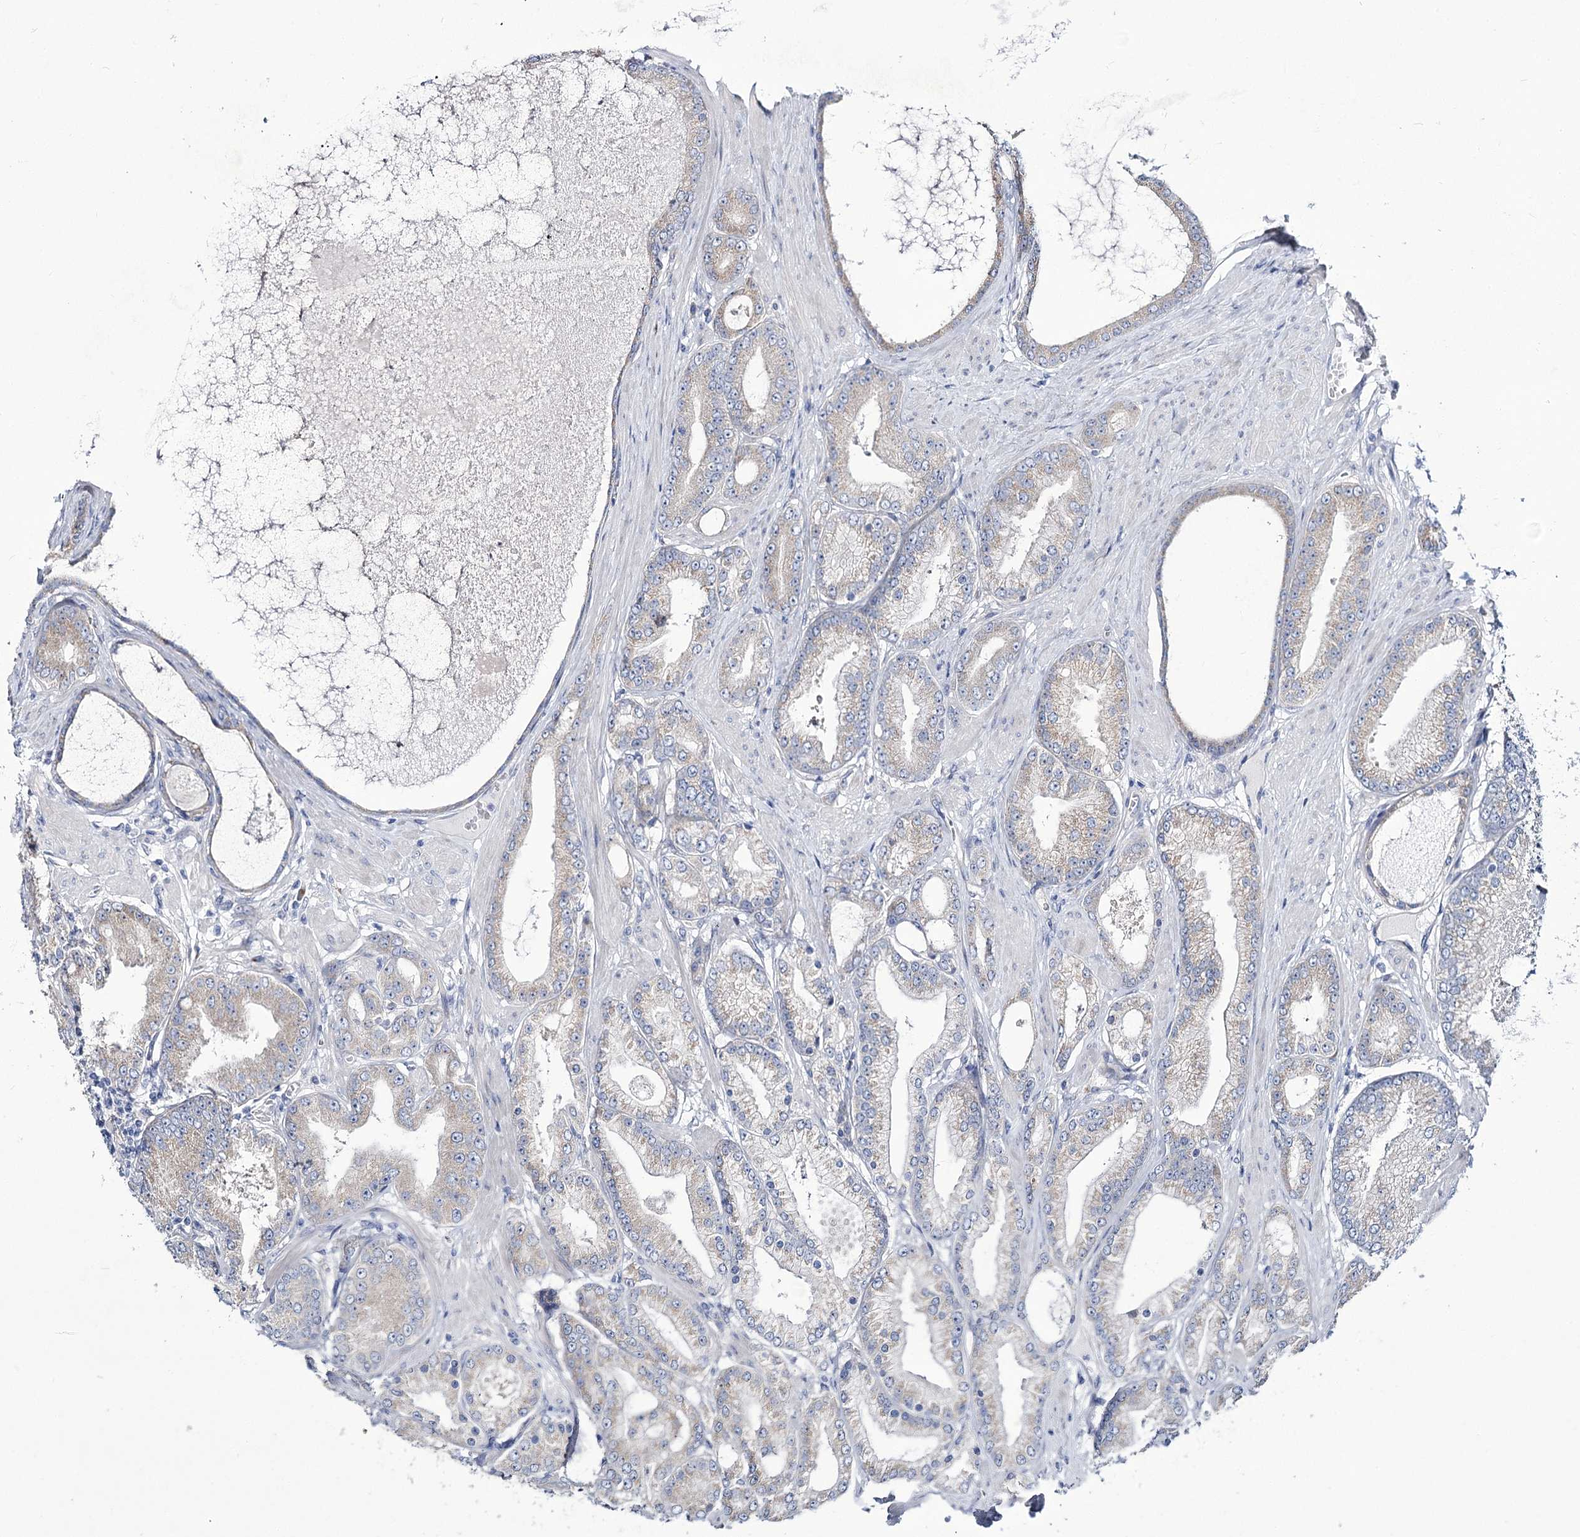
{"staining": {"intensity": "negative", "quantity": "none", "location": "none"}, "tissue": "prostate cancer", "cell_type": "Tumor cells", "image_type": "cancer", "snomed": [{"axis": "morphology", "description": "Adenocarcinoma, High grade"}, {"axis": "topography", "description": "Prostate"}], "caption": "Immunohistochemistry (IHC) of human adenocarcinoma (high-grade) (prostate) demonstrates no staining in tumor cells.", "gene": "SUOX", "patient": {"sex": "male", "age": 59}}